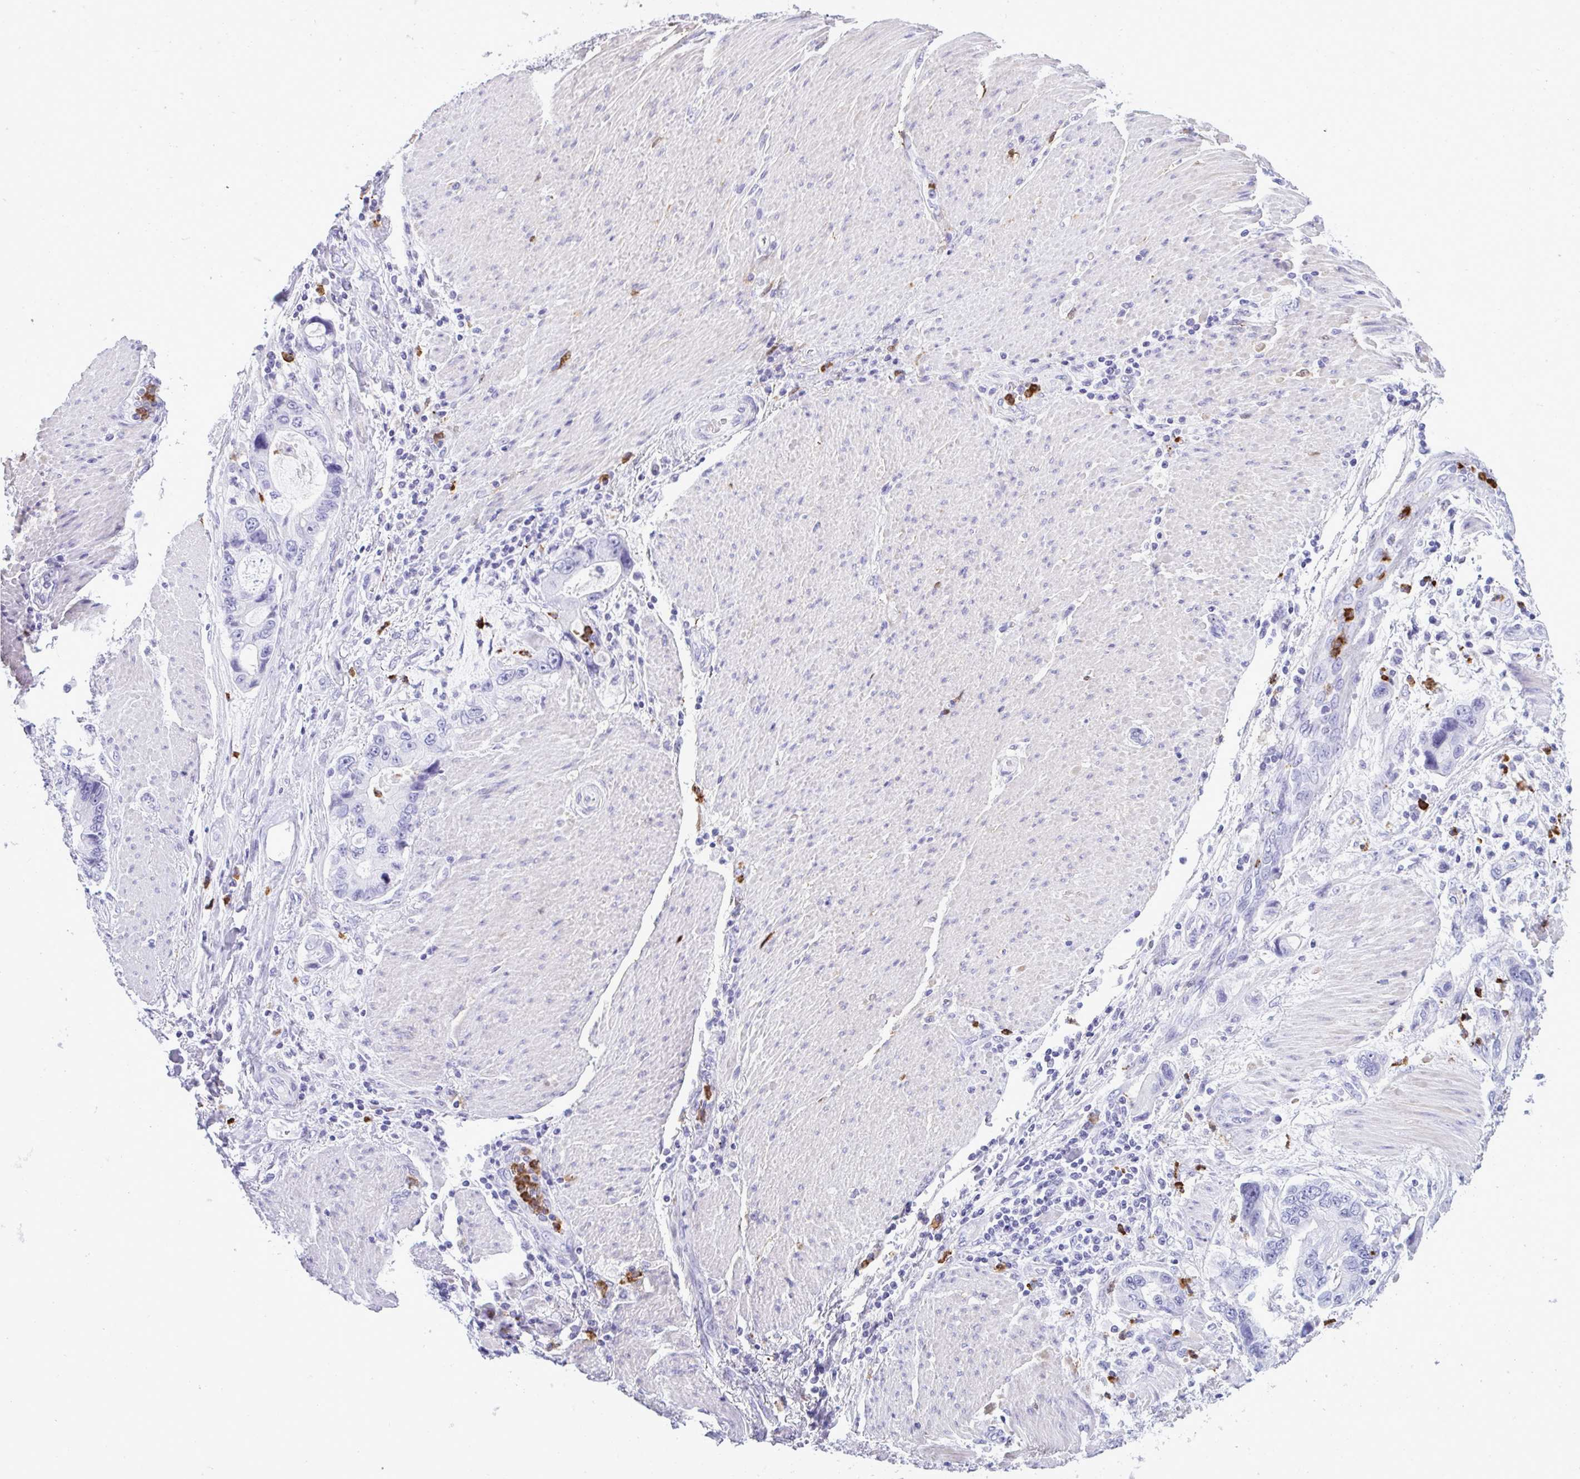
{"staining": {"intensity": "negative", "quantity": "none", "location": "none"}, "tissue": "stomach cancer", "cell_type": "Tumor cells", "image_type": "cancer", "snomed": [{"axis": "morphology", "description": "Adenocarcinoma, NOS"}, {"axis": "topography", "description": "Pancreas"}, {"axis": "topography", "description": "Stomach, upper"}], "caption": "High power microscopy photomicrograph of an IHC image of stomach cancer, revealing no significant staining in tumor cells. The staining is performed using DAB (3,3'-diaminobenzidine) brown chromogen with nuclei counter-stained in using hematoxylin.", "gene": "ARHGAP42", "patient": {"sex": "male", "age": 77}}